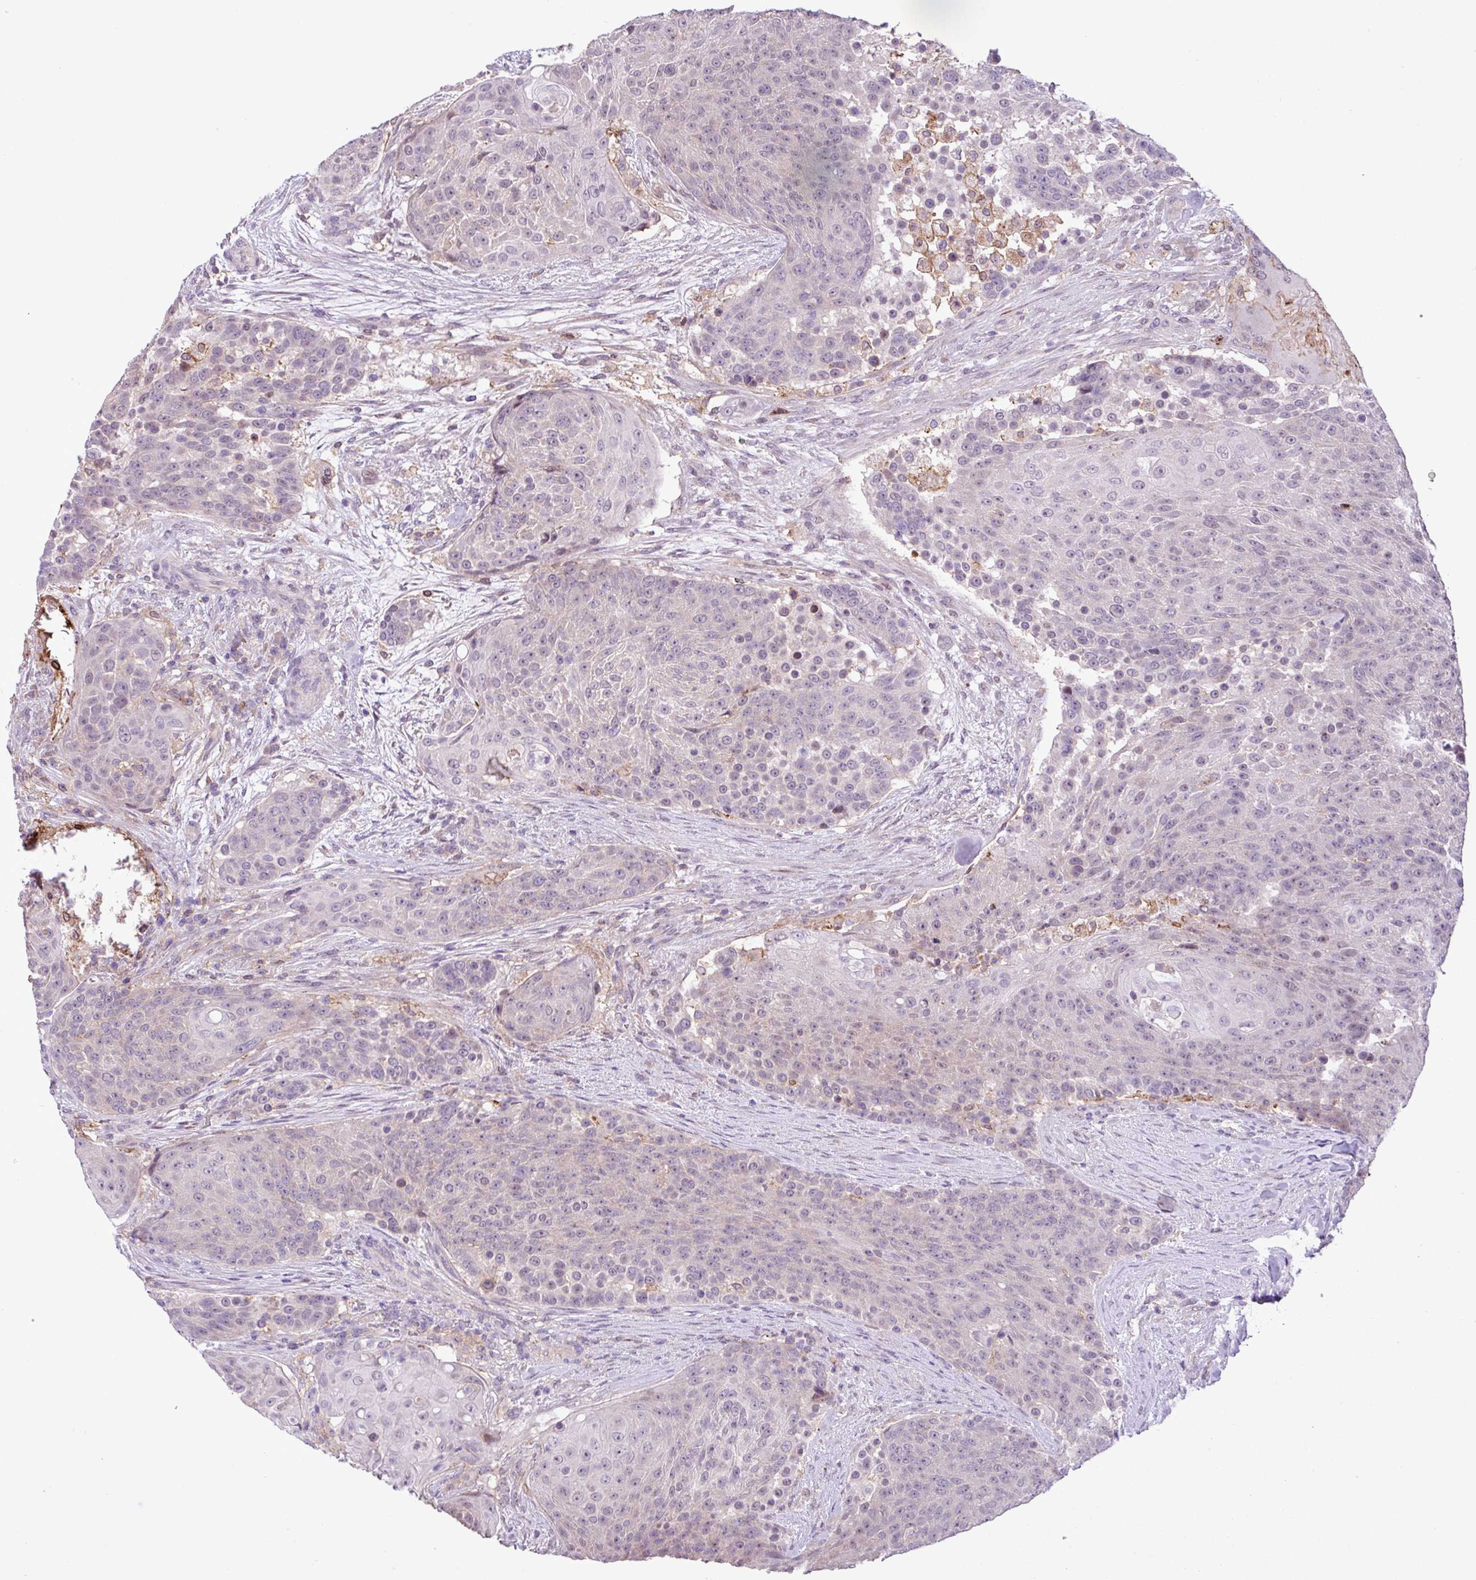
{"staining": {"intensity": "negative", "quantity": "none", "location": "none"}, "tissue": "urothelial cancer", "cell_type": "Tumor cells", "image_type": "cancer", "snomed": [{"axis": "morphology", "description": "Urothelial carcinoma, High grade"}, {"axis": "topography", "description": "Urinary bladder"}], "caption": "Immunohistochemical staining of human urothelial cancer demonstrates no significant positivity in tumor cells.", "gene": "RPP25L", "patient": {"sex": "female", "age": 63}}